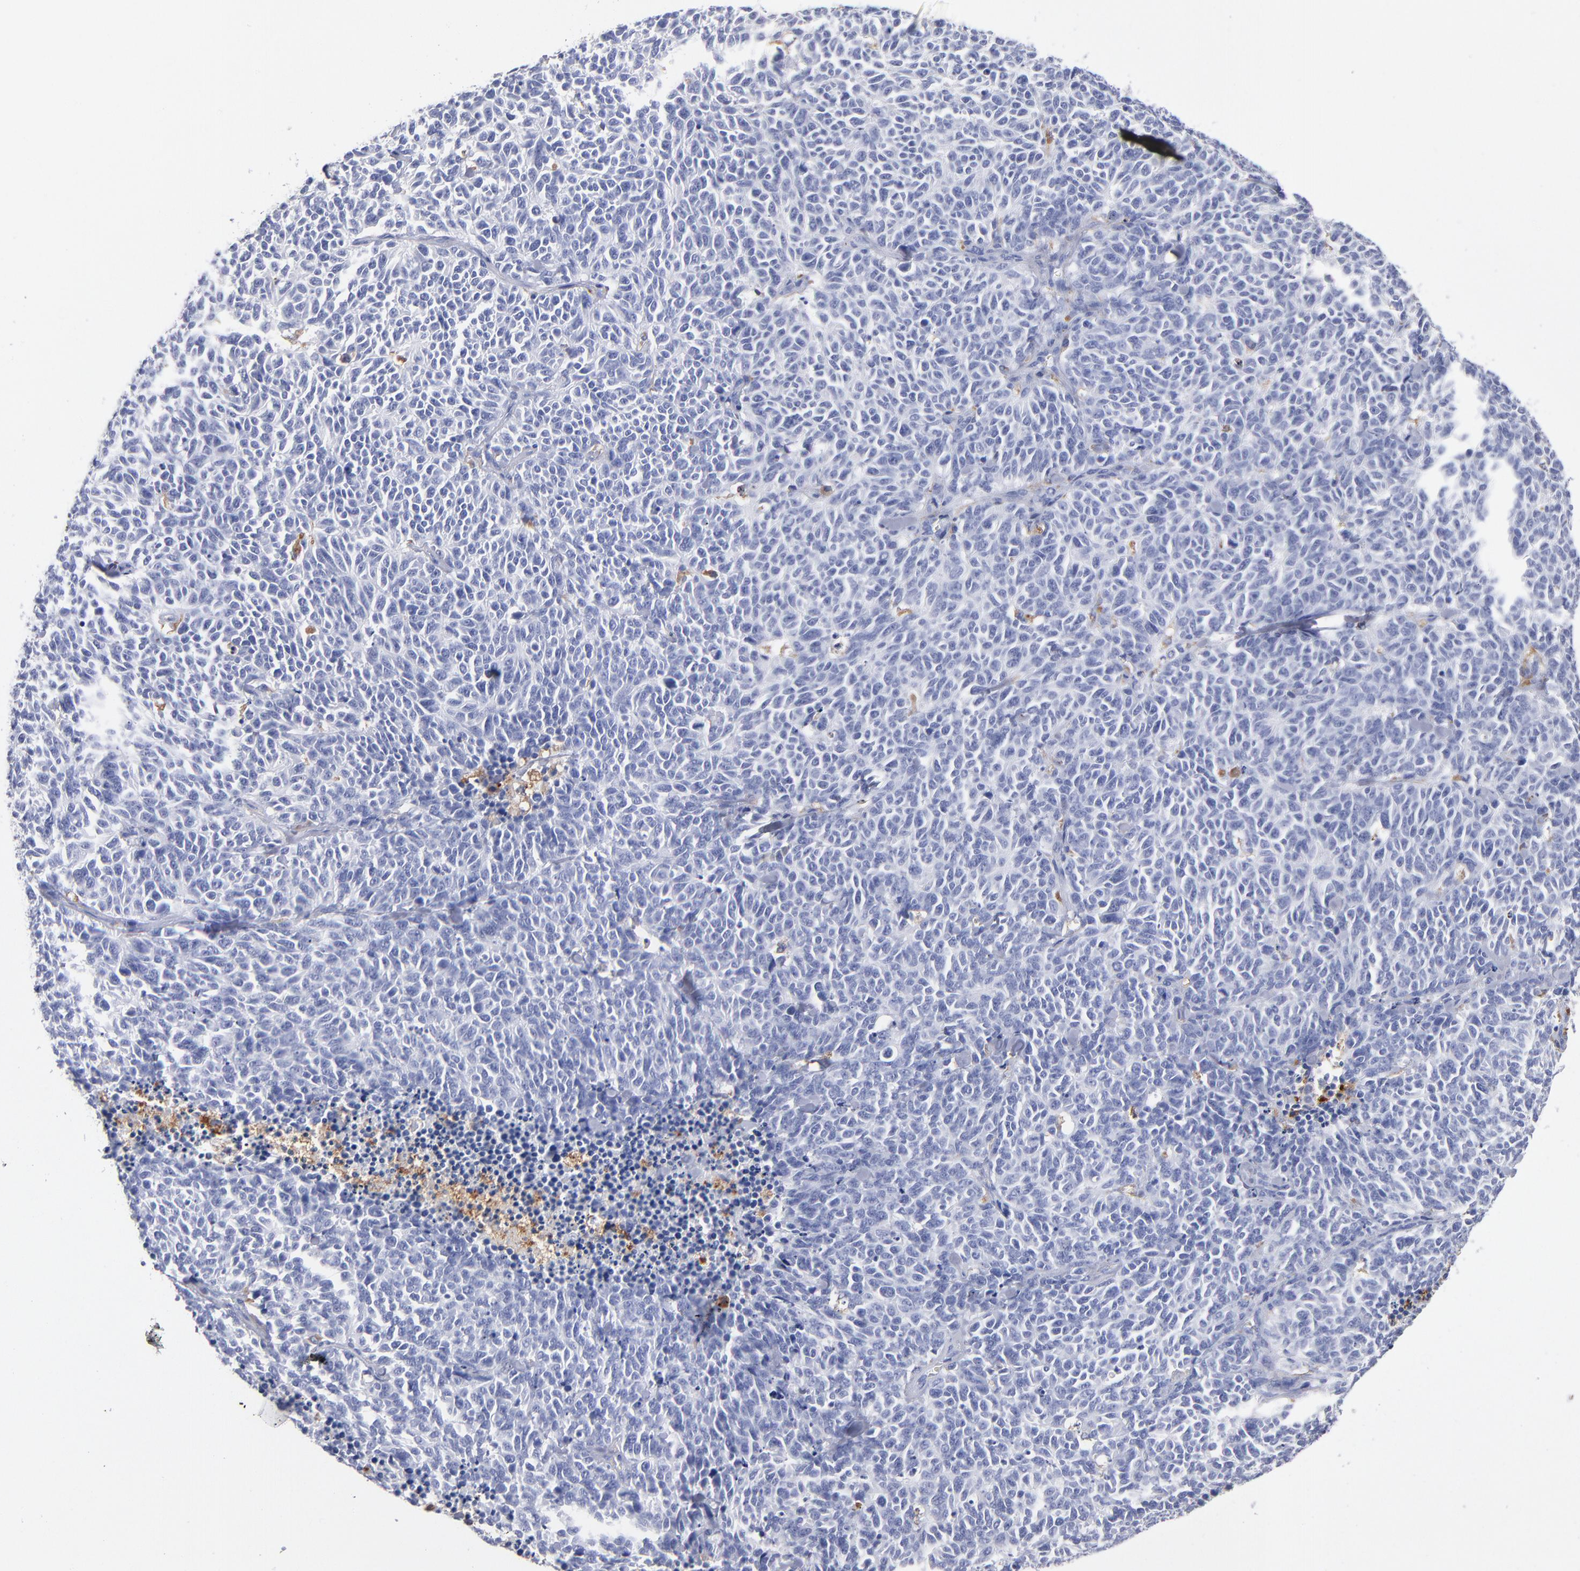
{"staining": {"intensity": "negative", "quantity": "none", "location": "none"}, "tissue": "lung cancer", "cell_type": "Tumor cells", "image_type": "cancer", "snomed": [{"axis": "morphology", "description": "Neoplasm, malignant, NOS"}, {"axis": "topography", "description": "Lung"}], "caption": "The immunohistochemistry photomicrograph has no significant staining in tumor cells of neoplasm (malignant) (lung) tissue. (IHC, brightfield microscopy, high magnification).", "gene": "CD180", "patient": {"sex": "female", "age": 58}}